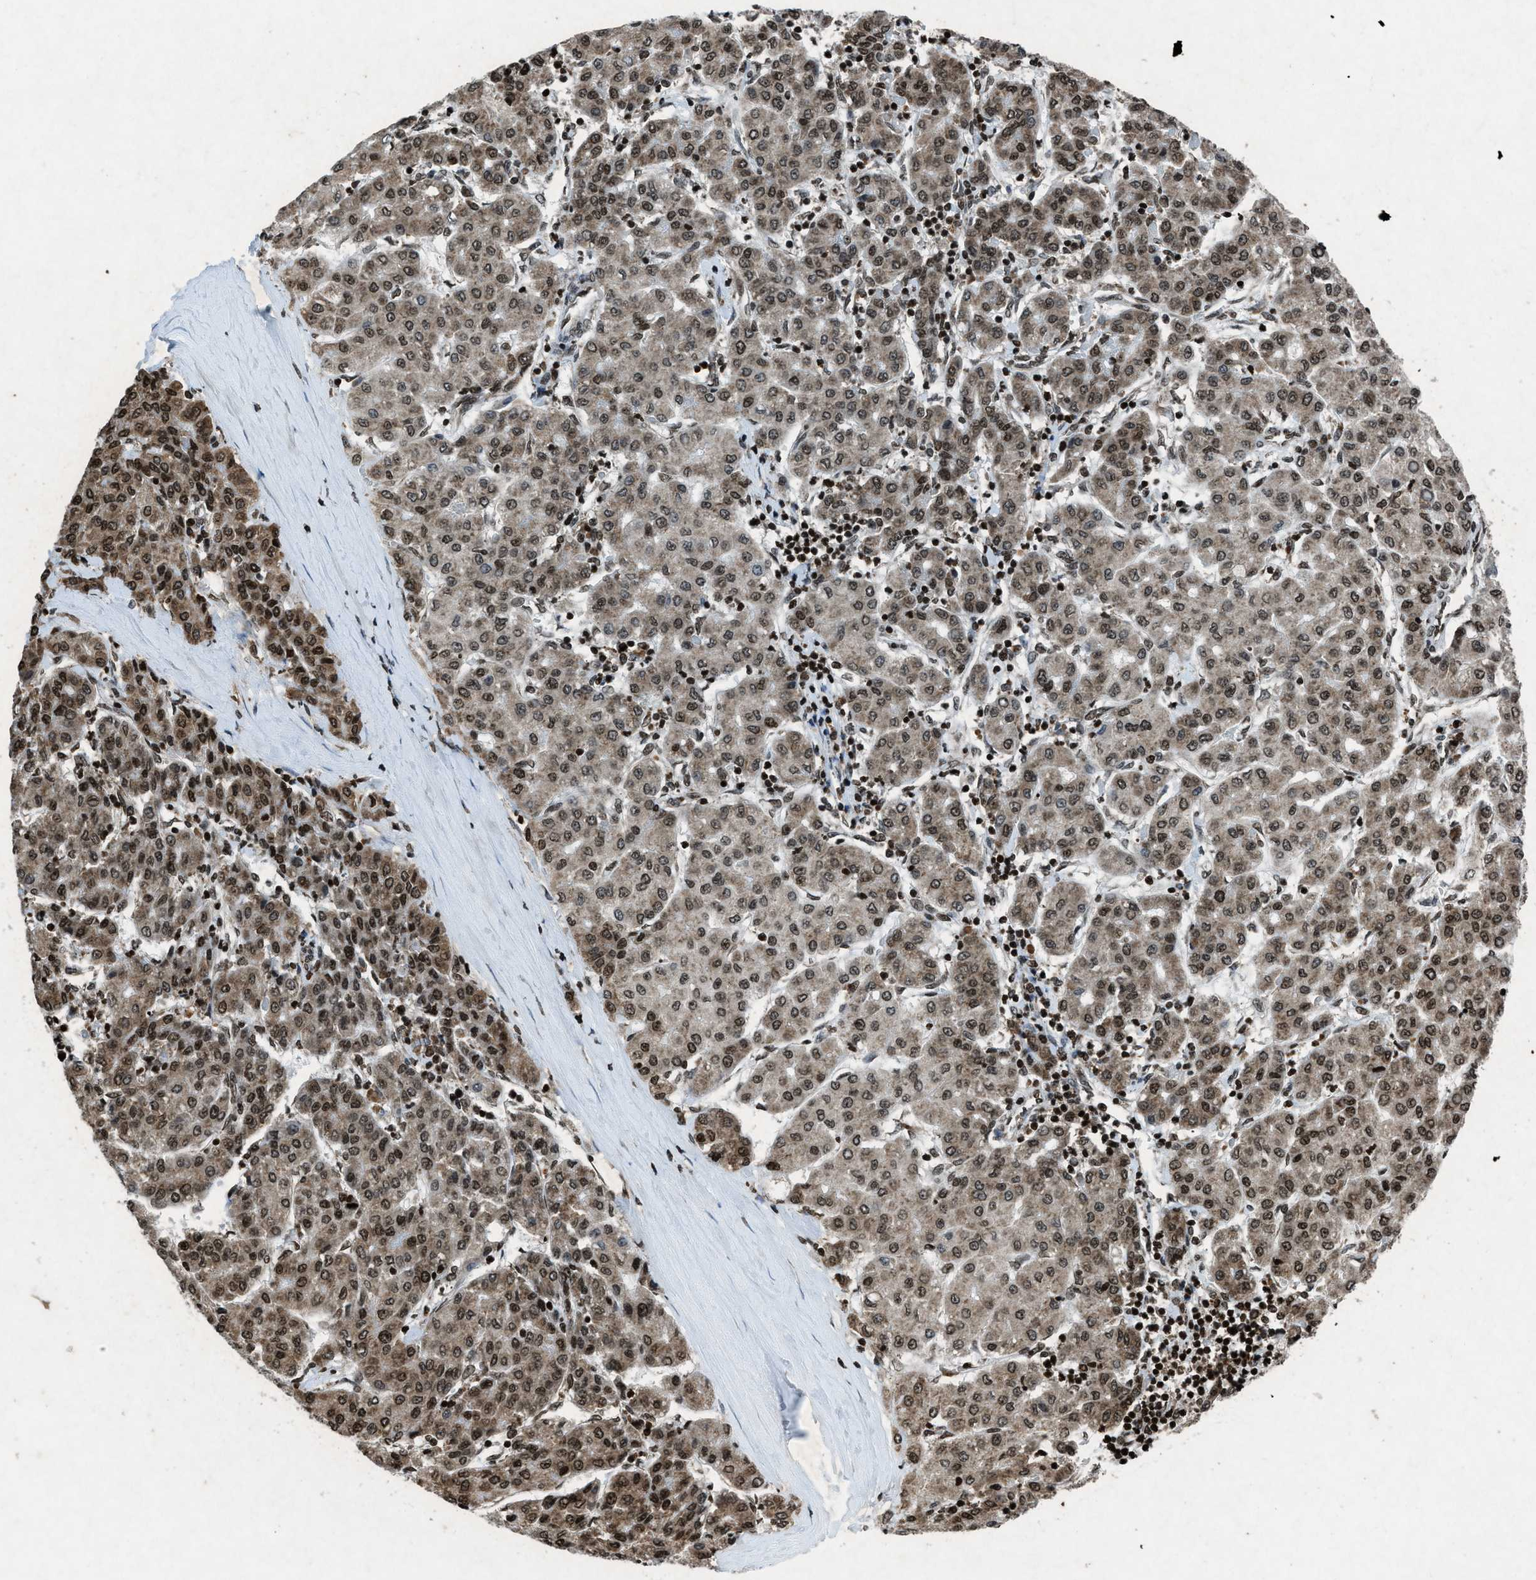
{"staining": {"intensity": "moderate", "quantity": ">75%", "location": "nuclear"}, "tissue": "liver cancer", "cell_type": "Tumor cells", "image_type": "cancer", "snomed": [{"axis": "morphology", "description": "Carcinoma, Hepatocellular, NOS"}, {"axis": "topography", "description": "Liver"}], "caption": "A brown stain highlights moderate nuclear positivity of a protein in human liver hepatocellular carcinoma tumor cells. (Stains: DAB in brown, nuclei in blue, Microscopy: brightfield microscopy at high magnification).", "gene": "NXF1", "patient": {"sex": "male", "age": 65}}